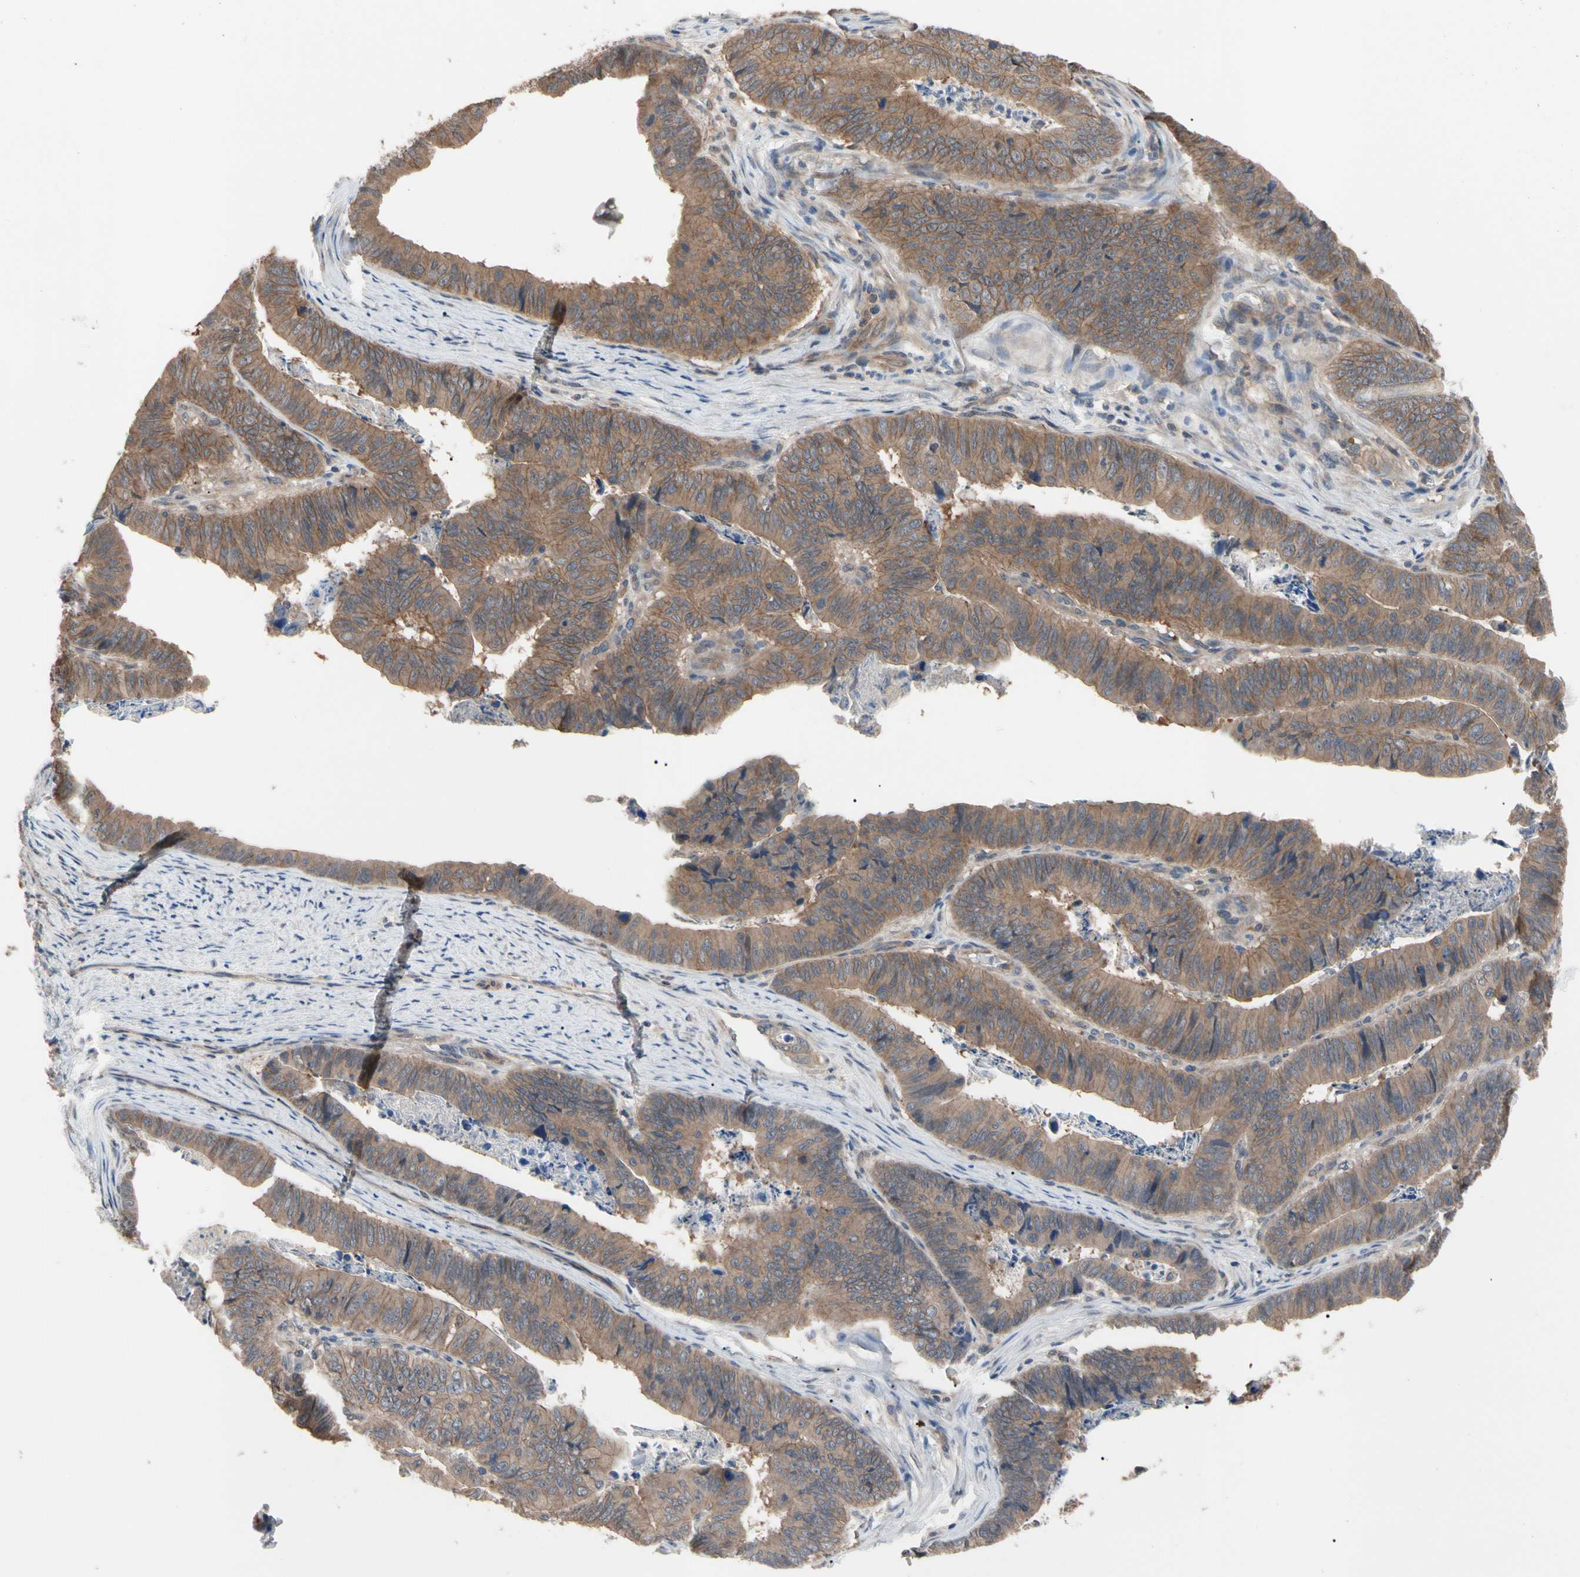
{"staining": {"intensity": "moderate", "quantity": ">75%", "location": "cytoplasmic/membranous"}, "tissue": "stomach cancer", "cell_type": "Tumor cells", "image_type": "cancer", "snomed": [{"axis": "morphology", "description": "Adenocarcinoma, NOS"}, {"axis": "topography", "description": "Stomach, lower"}], "caption": "Stomach cancer (adenocarcinoma) was stained to show a protein in brown. There is medium levels of moderate cytoplasmic/membranous expression in about >75% of tumor cells.", "gene": "DPP8", "patient": {"sex": "male", "age": 77}}